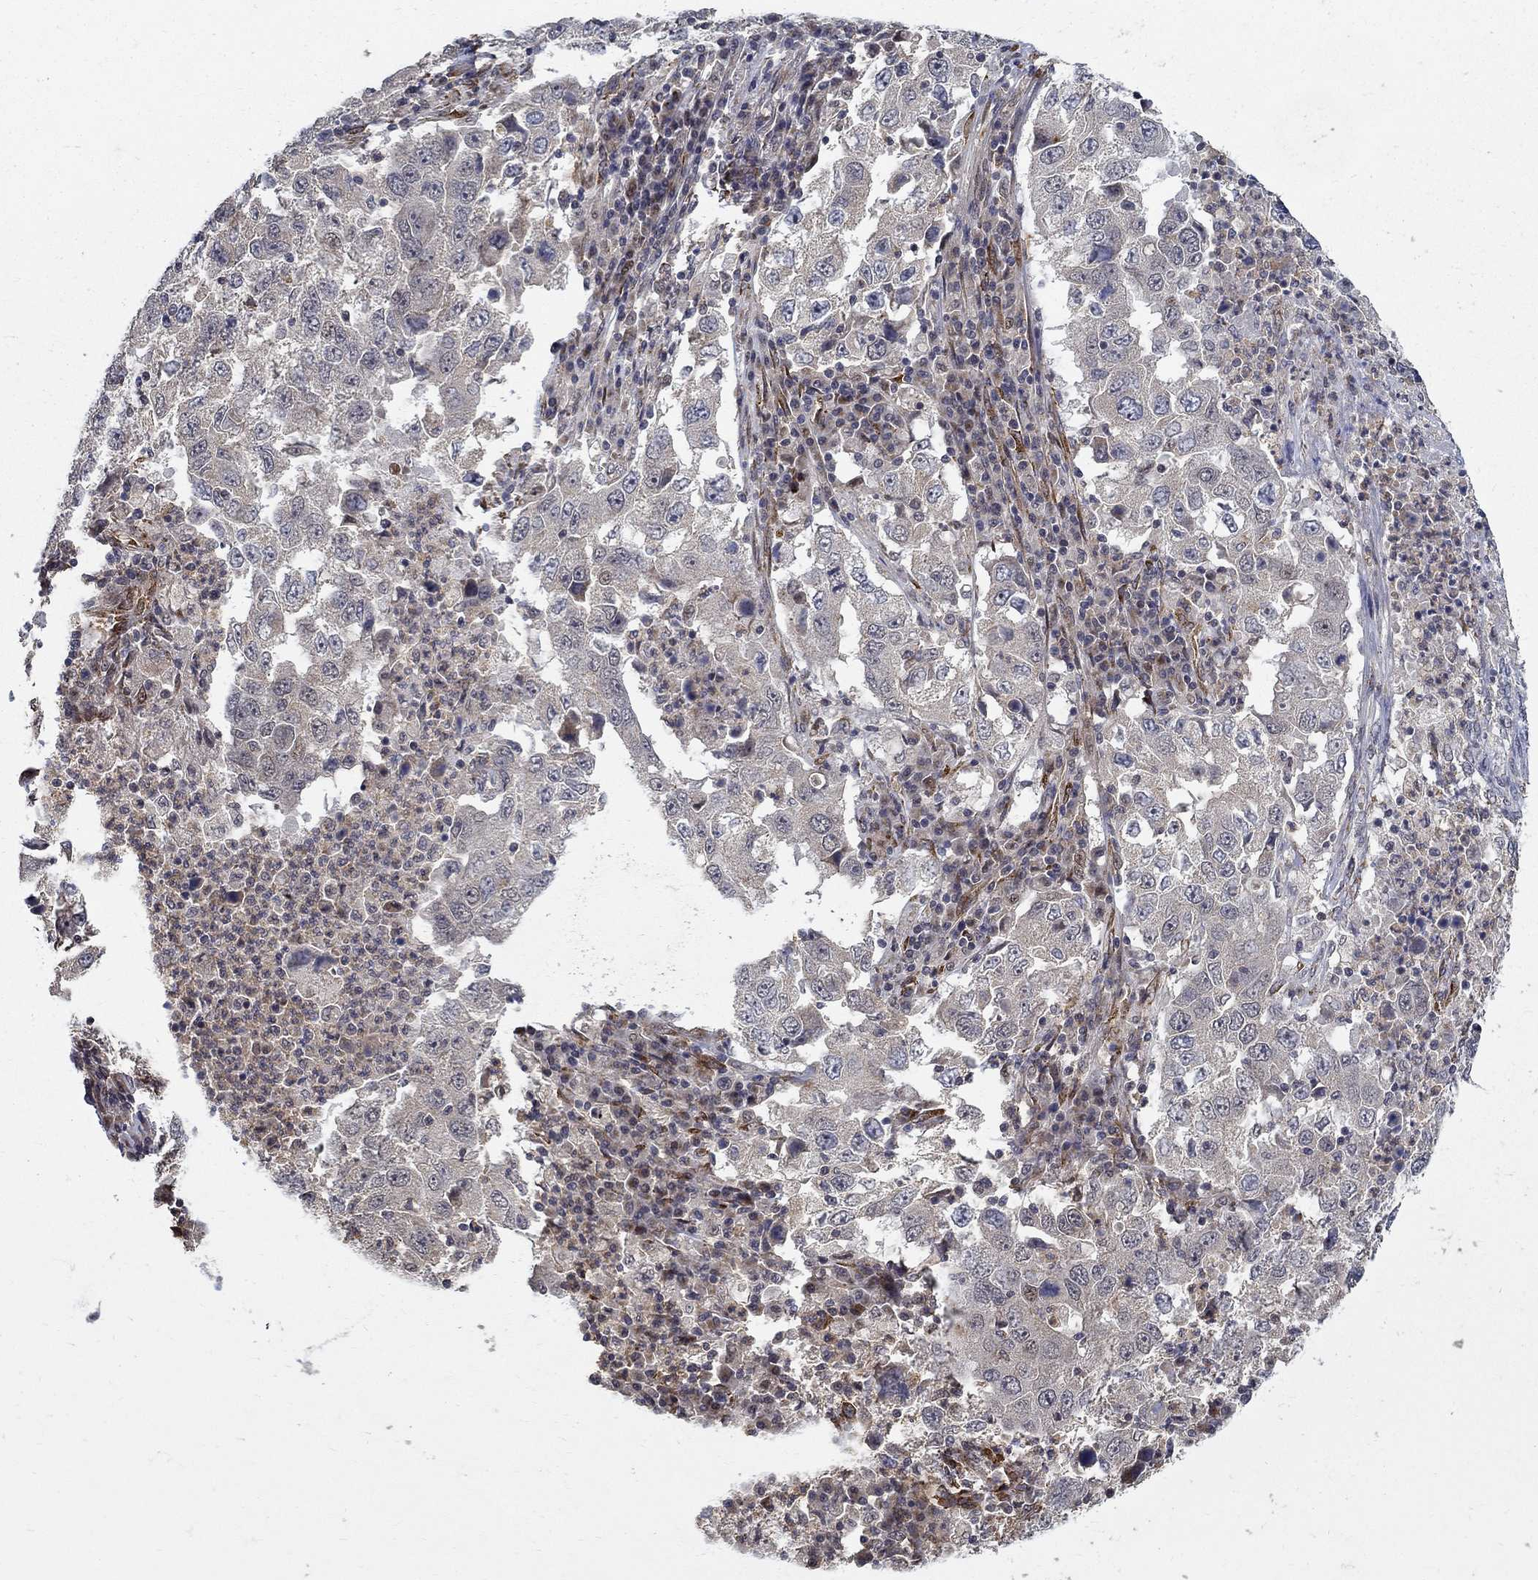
{"staining": {"intensity": "weak", "quantity": "<25%", "location": "nuclear"}, "tissue": "lung cancer", "cell_type": "Tumor cells", "image_type": "cancer", "snomed": [{"axis": "morphology", "description": "Adenocarcinoma, NOS"}, {"axis": "topography", "description": "Lung"}], "caption": "A high-resolution micrograph shows immunohistochemistry staining of lung cancer, which shows no significant positivity in tumor cells.", "gene": "ZNF594", "patient": {"sex": "male", "age": 73}}